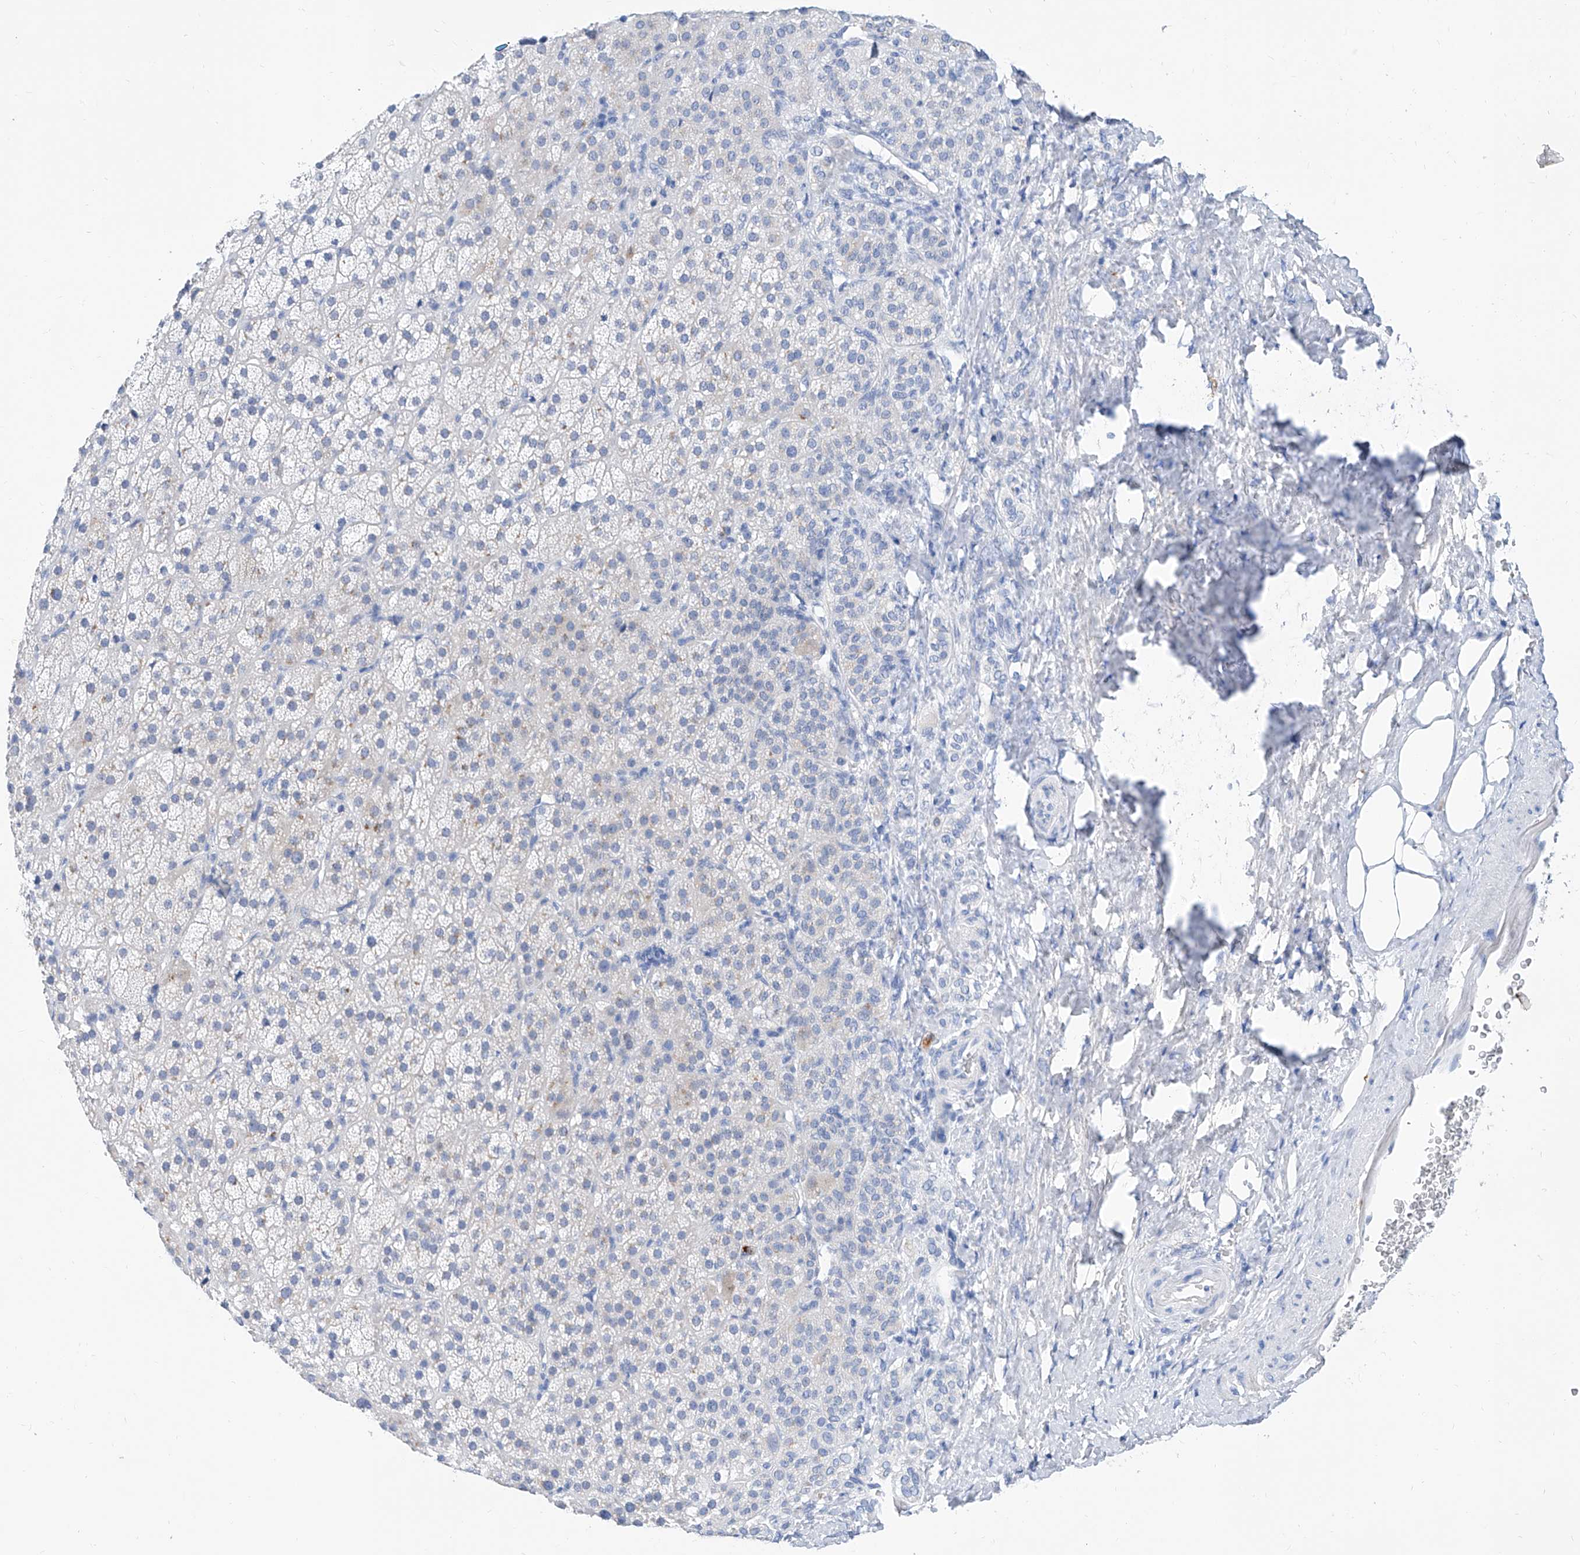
{"staining": {"intensity": "negative", "quantity": "none", "location": "none"}, "tissue": "adrenal gland", "cell_type": "Glandular cells", "image_type": "normal", "snomed": [{"axis": "morphology", "description": "Normal tissue, NOS"}, {"axis": "topography", "description": "Adrenal gland"}], "caption": "This is an immunohistochemistry (IHC) image of normal human adrenal gland. There is no positivity in glandular cells.", "gene": "SLC25A29", "patient": {"sex": "female", "age": 57}}